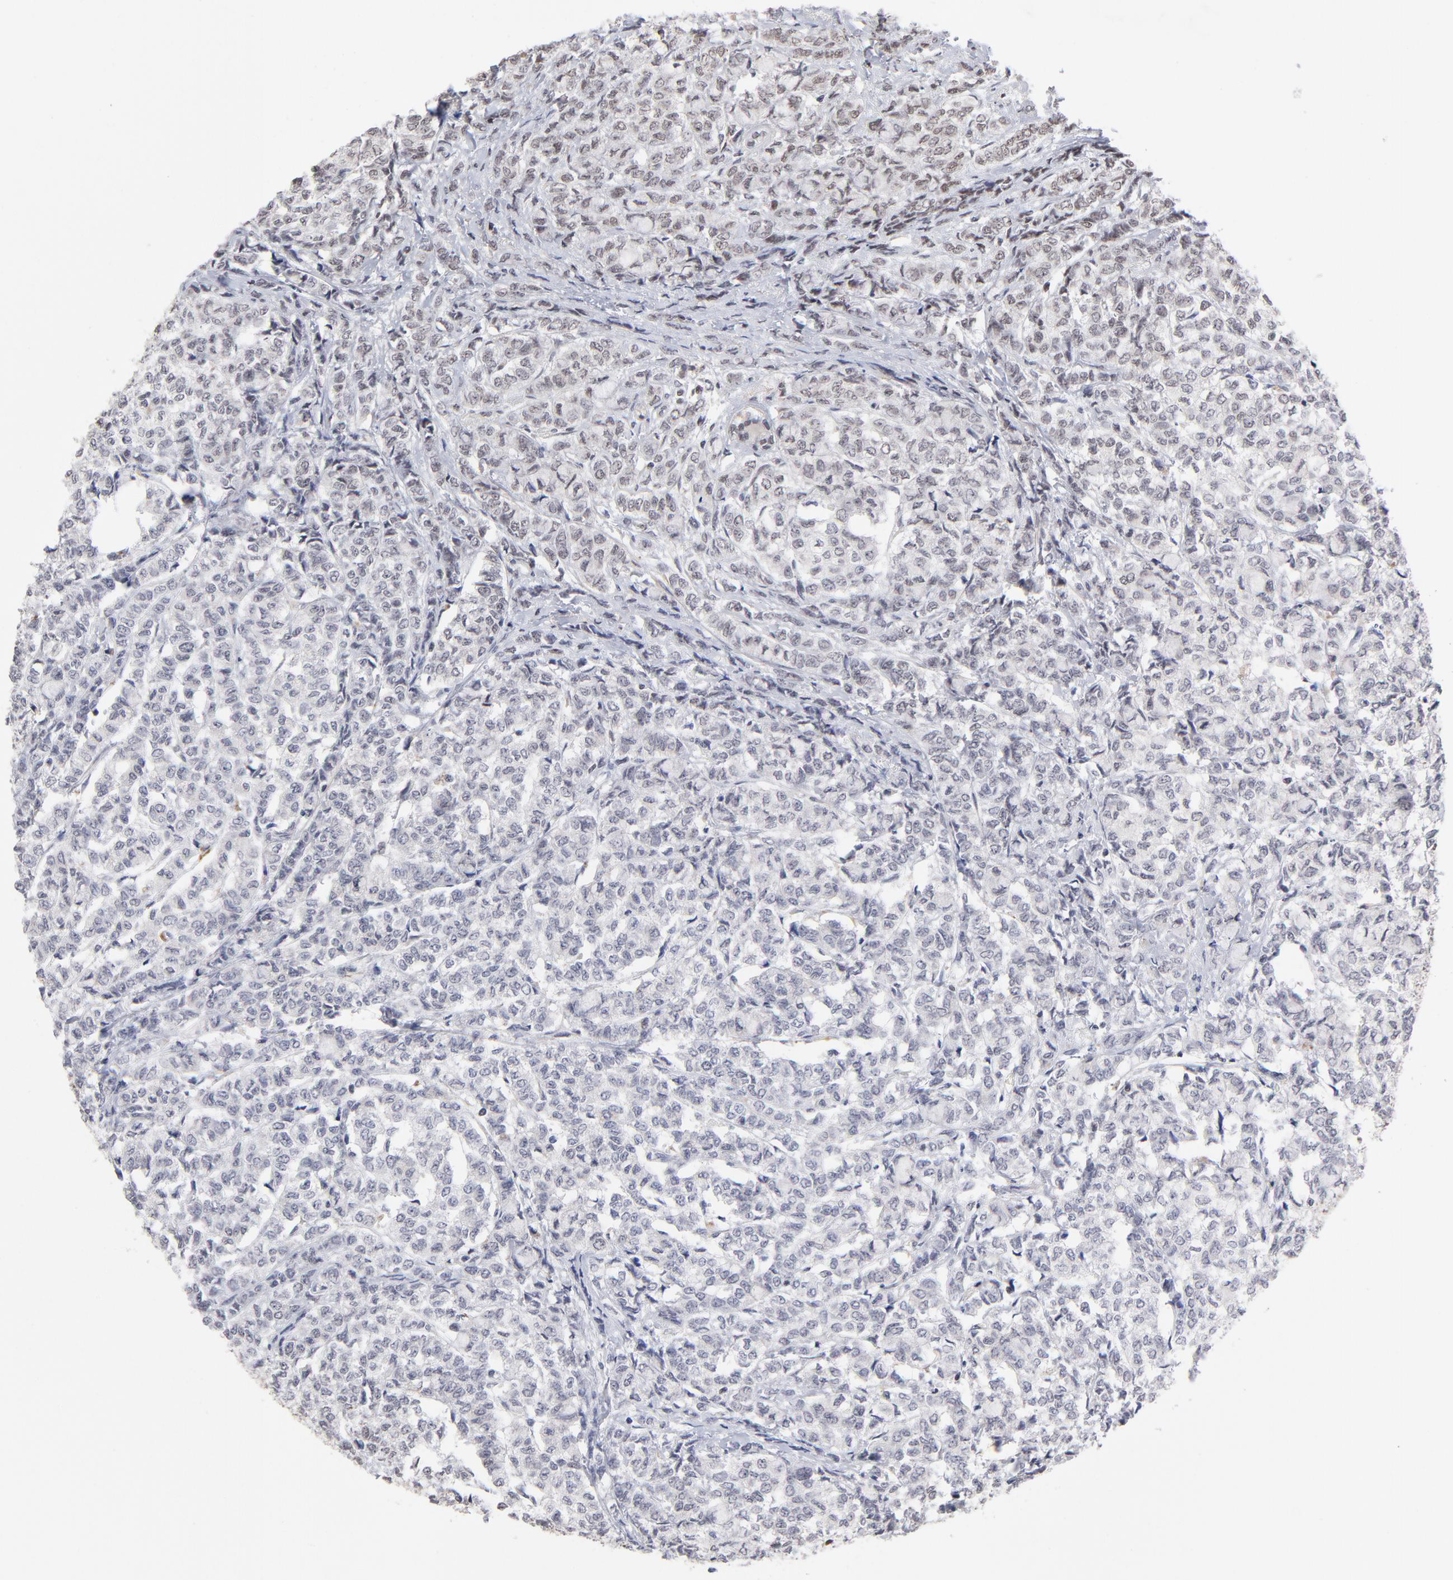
{"staining": {"intensity": "moderate", "quantity": ">75%", "location": "nuclear"}, "tissue": "breast cancer", "cell_type": "Tumor cells", "image_type": "cancer", "snomed": [{"axis": "morphology", "description": "Lobular carcinoma"}, {"axis": "topography", "description": "Breast"}], "caption": "IHC image of neoplastic tissue: breast cancer stained using immunohistochemistry (IHC) shows medium levels of moderate protein expression localized specifically in the nuclear of tumor cells, appearing as a nuclear brown color.", "gene": "CTCF", "patient": {"sex": "female", "age": 60}}